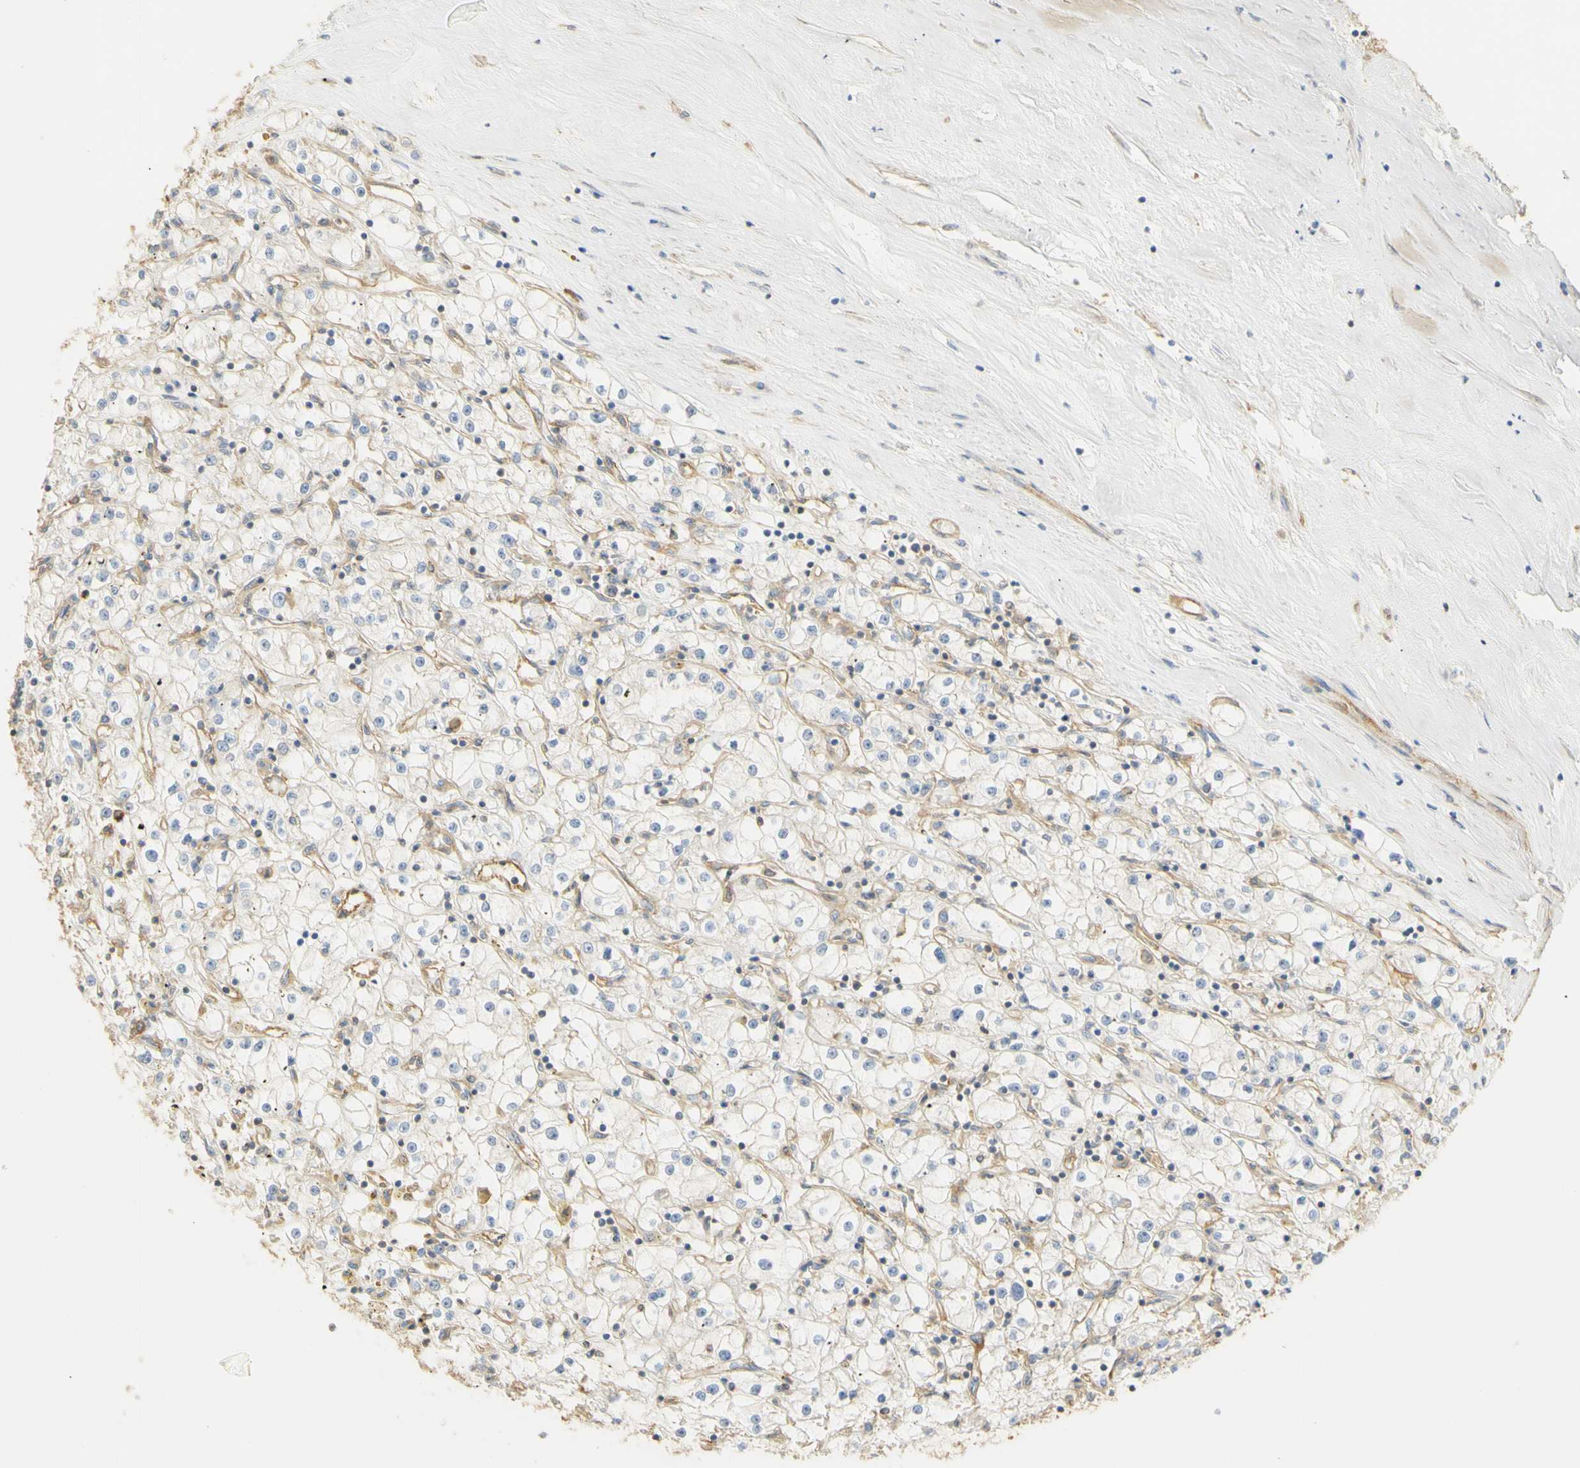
{"staining": {"intensity": "negative", "quantity": "none", "location": "none"}, "tissue": "renal cancer", "cell_type": "Tumor cells", "image_type": "cancer", "snomed": [{"axis": "morphology", "description": "Adenocarcinoma, NOS"}, {"axis": "topography", "description": "Kidney"}], "caption": "IHC photomicrograph of neoplastic tissue: human adenocarcinoma (renal) stained with DAB exhibits no significant protein staining in tumor cells.", "gene": "KCNE4", "patient": {"sex": "male", "age": 56}}